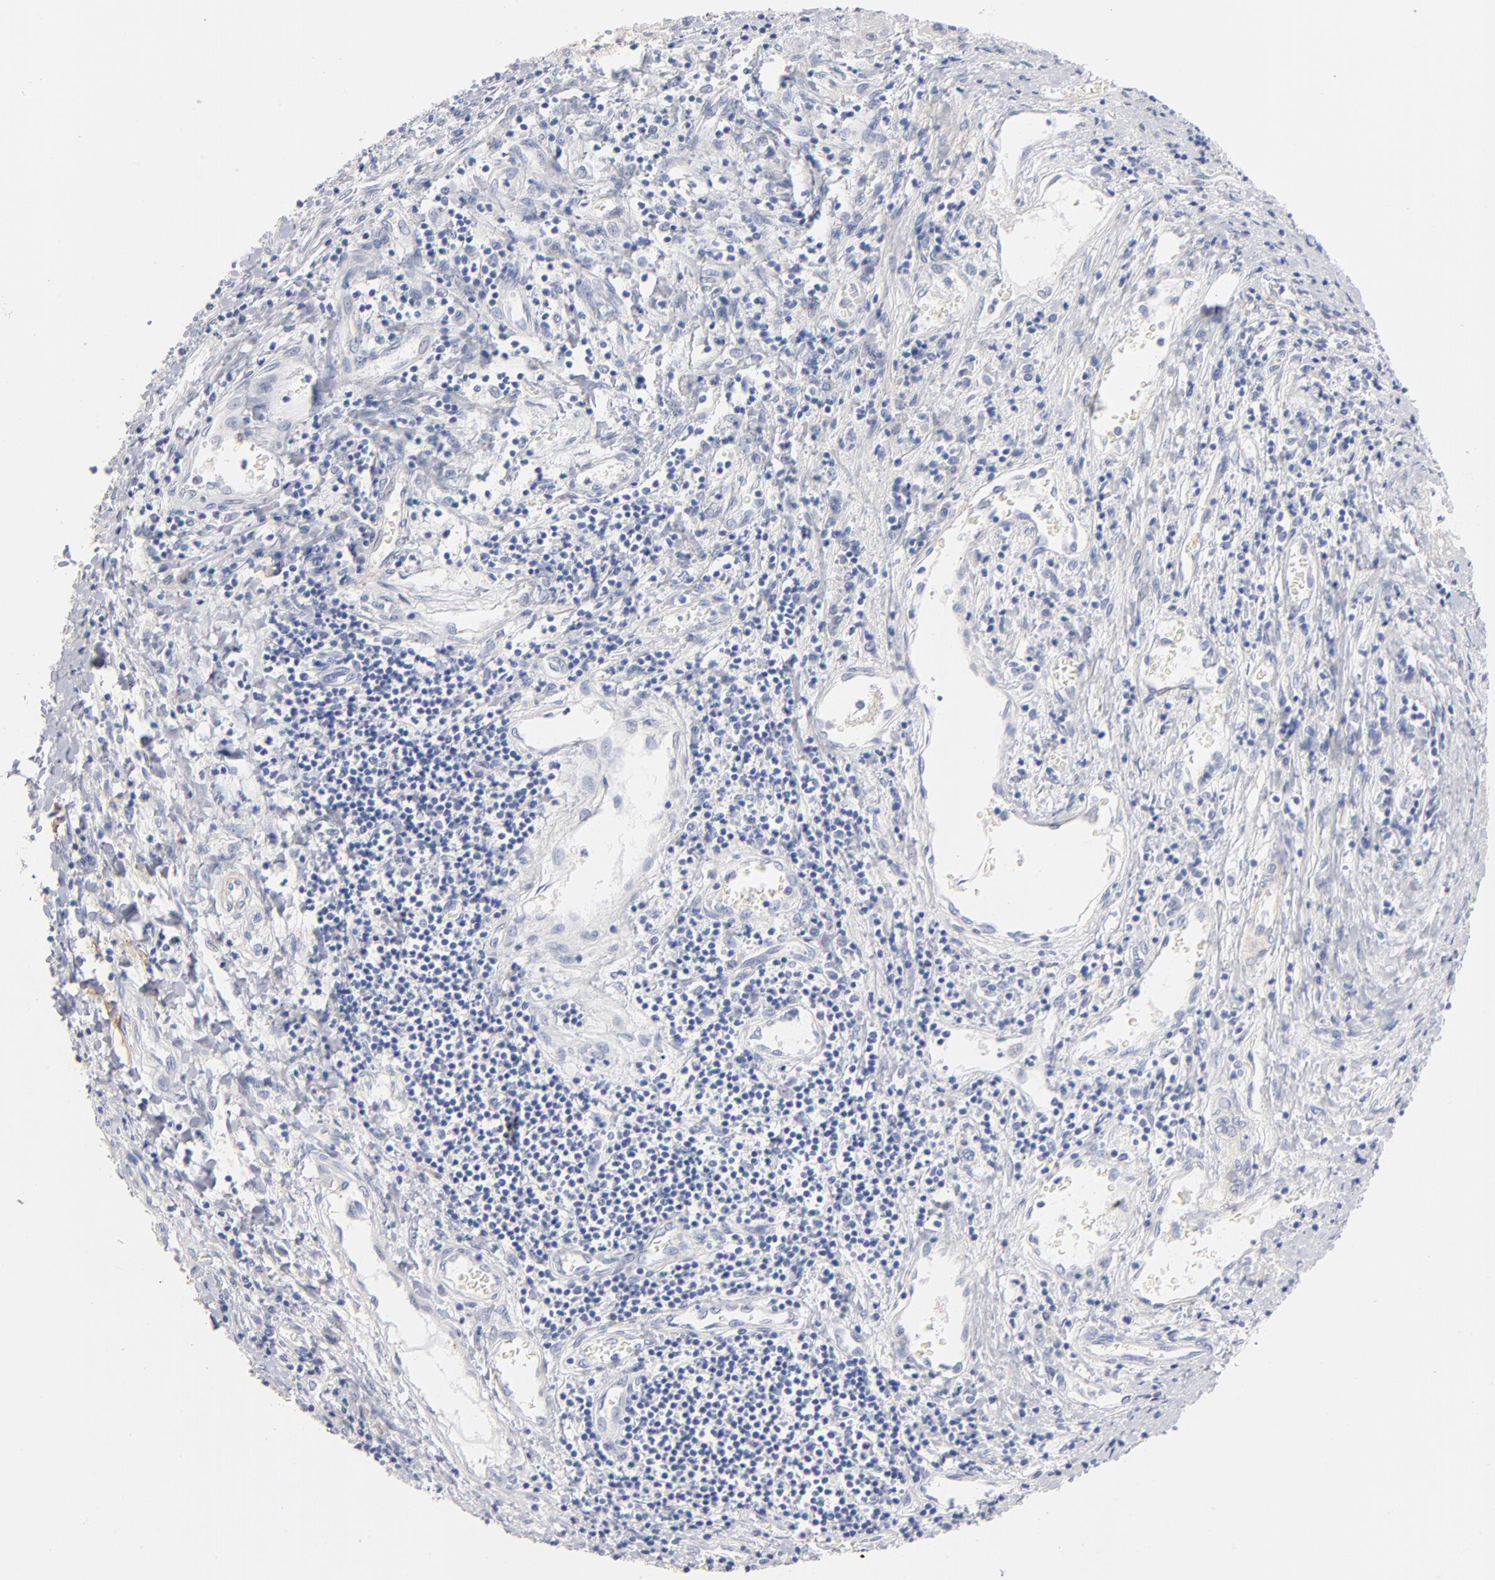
{"staining": {"intensity": "negative", "quantity": "none", "location": "none"}, "tissue": "liver cancer", "cell_type": "Tumor cells", "image_type": "cancer", "snomed": [{"axis": "morphology", "description": "Carcinoma, Hepatocellular, NOS"}, {"axis": "topography", "description": "Liver"}], "caption": "DAB (3,3'-diaminobenzidine) immunohistochemical staining of liver hepatocellular carcinoma reveals no significant expression in tumor cells.", "gene": "ITGA8", "patient": {"sex": "male", "age": 24}}